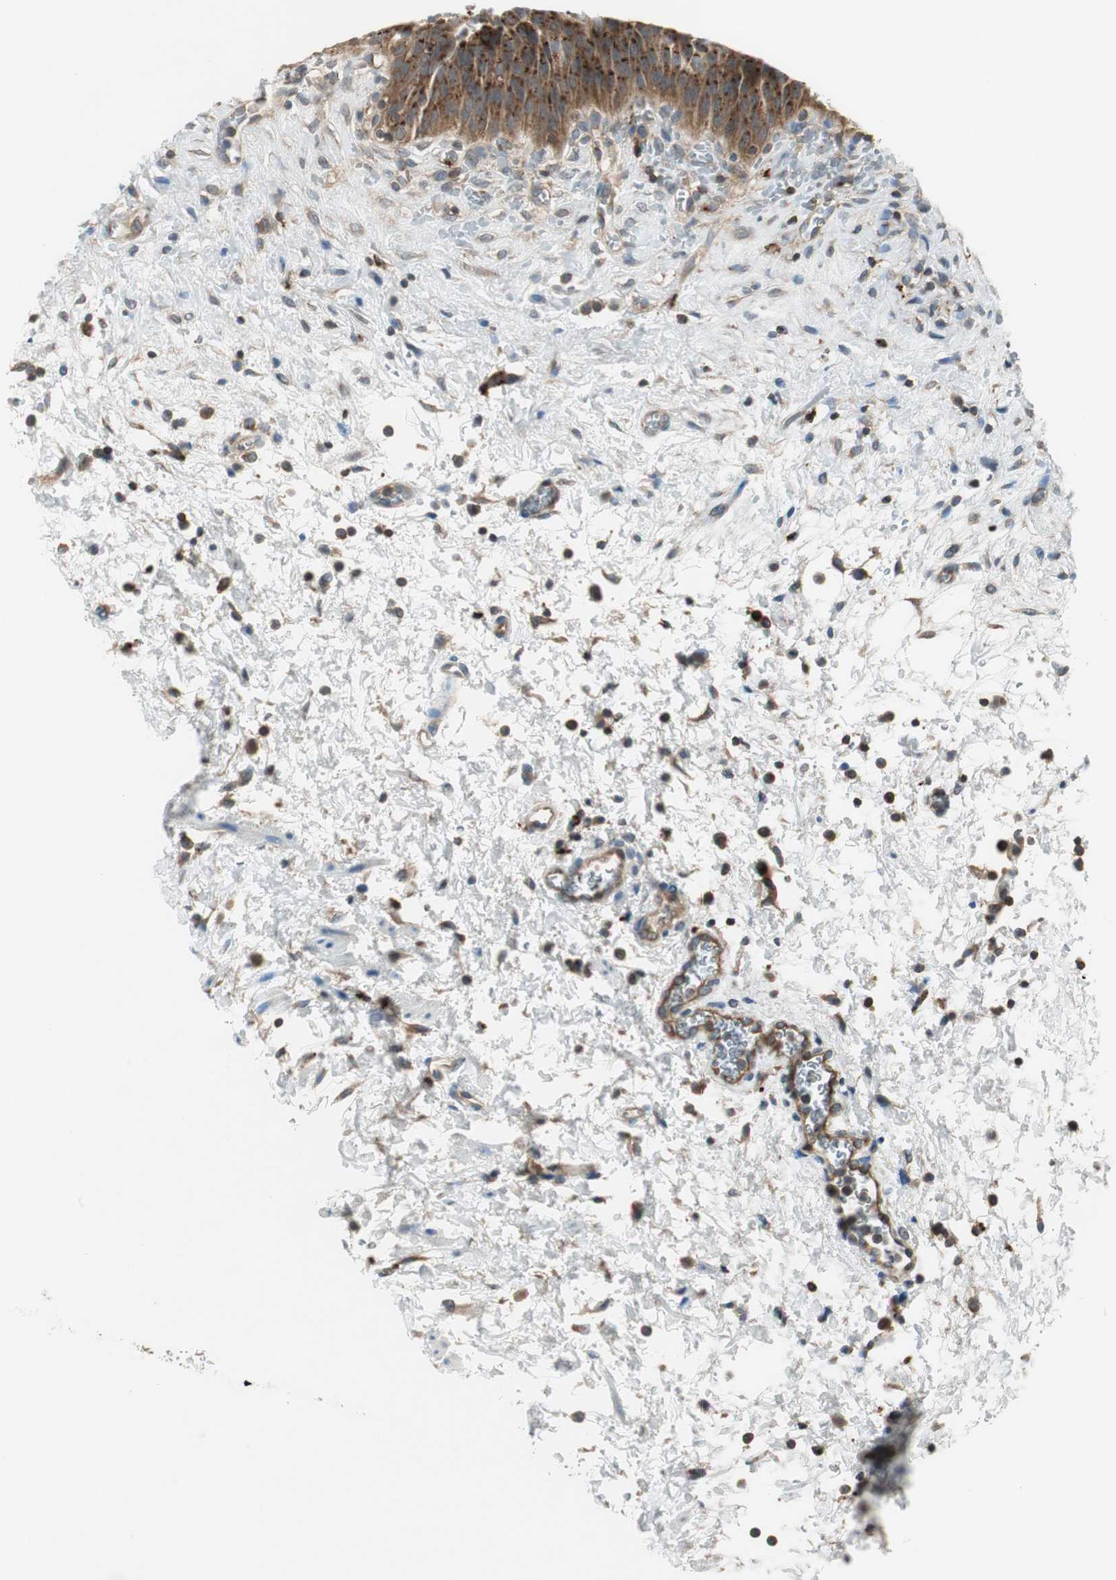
{"staining": {"intensity": "strong", "quantity": ">75%", "location": "cytoplasmic/membranous"}, "tissue": "urinary bladder", "cell_type": "Urothelial cells", "image_type": "normal", "snomed": [{"axis": "morphology", "description": "Normal tissue, NOS"}, {"axis": "morphology", "description": "Dysplasia, NOS"}, {"axis": "topography", "description": "Urinary bladder"}], "caption": "Normal urinary bladder displays strong cytoplasmic/membranous positivity in about >75% of urothelial cells The staining is performed using DAB (3,3'-diaminobenzidine) brown chromogen to label protein expression. The nuclei are counter-stained blue using hematoxylin..", "gene": "NCK1", "patient": {"sex": "male", "age": 35}}